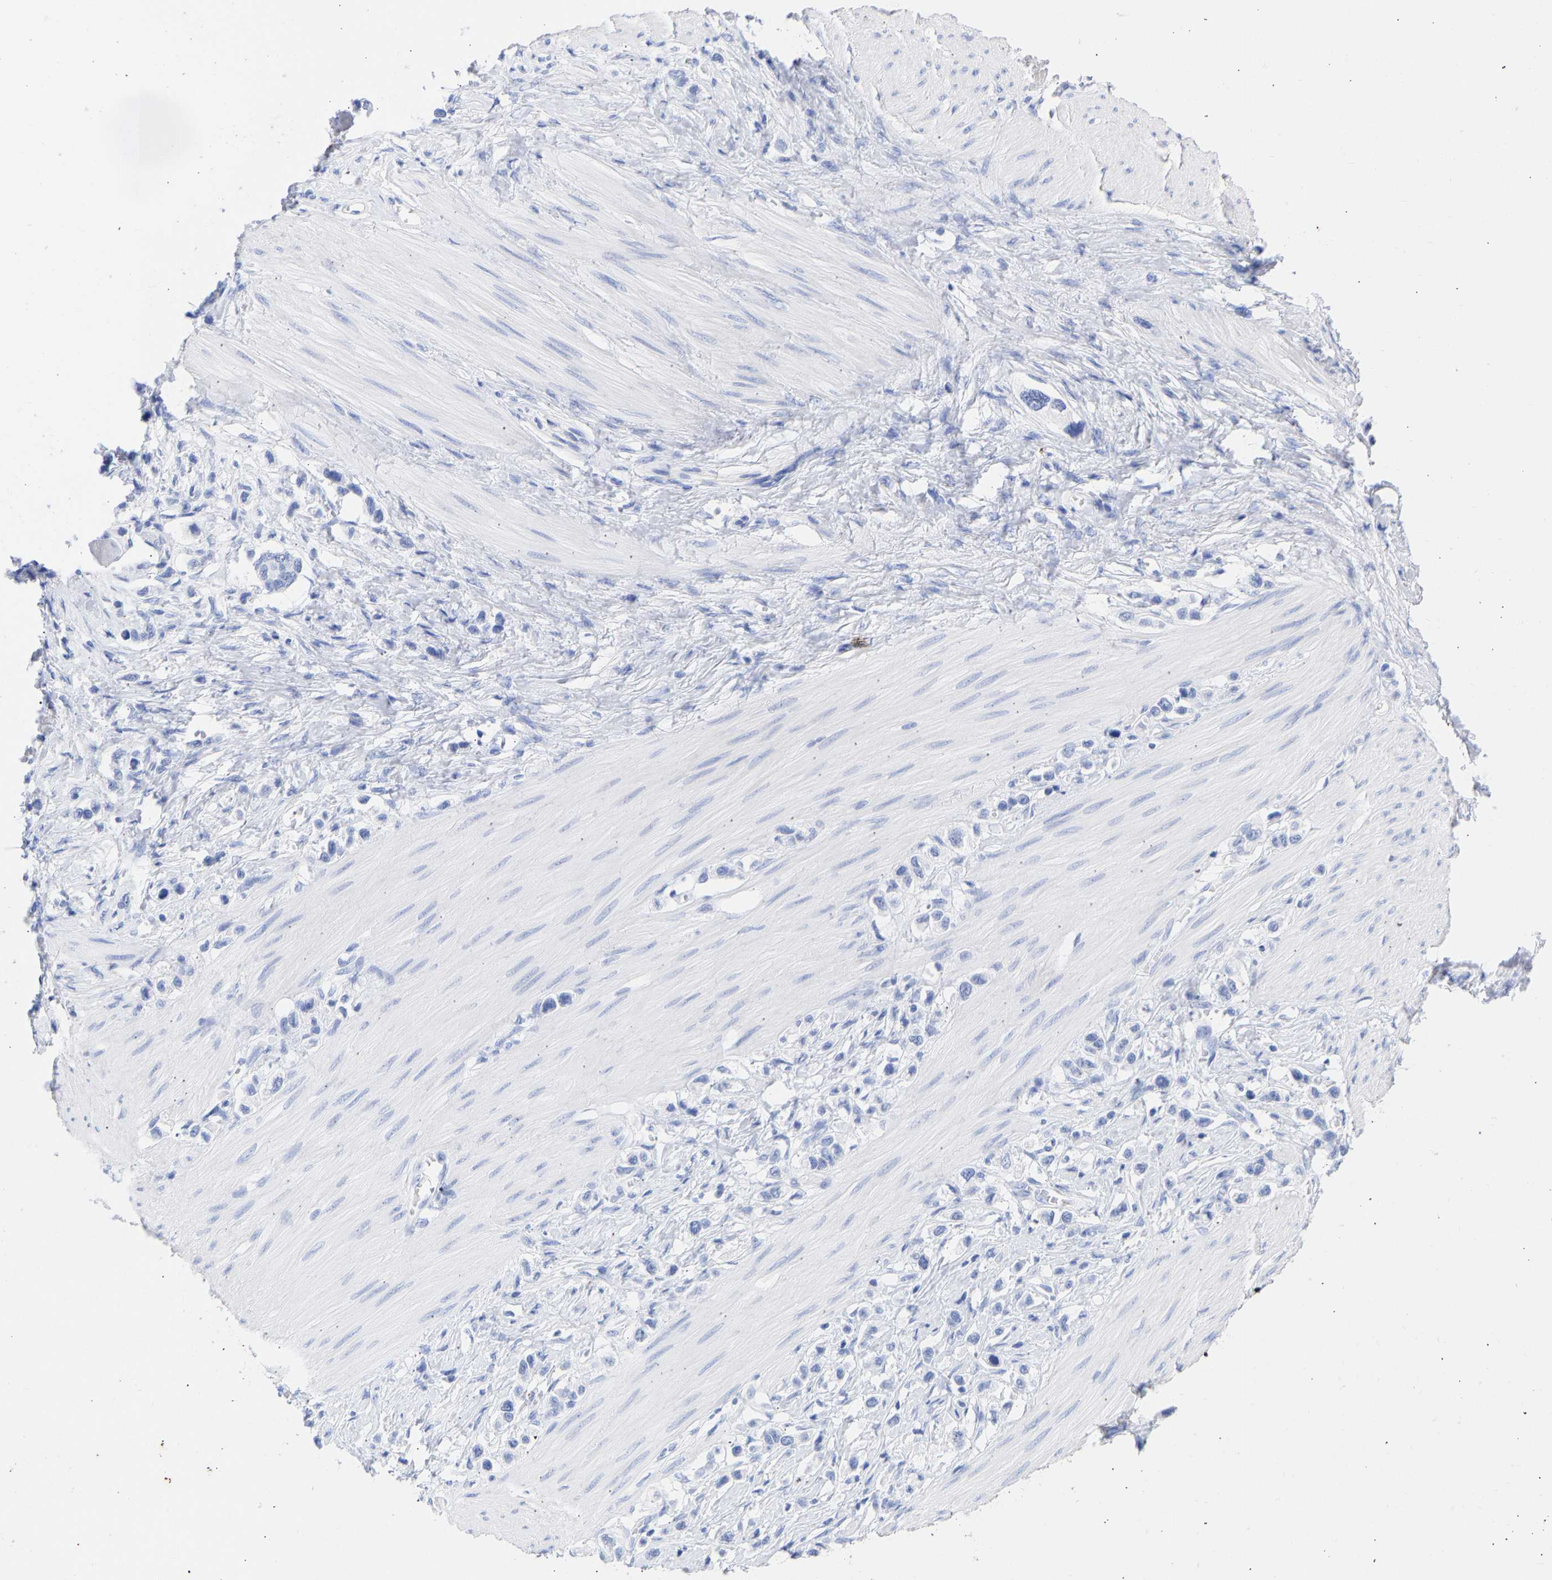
{"staining": {"intensity": "negative", "quantity": "none", "location": "none"}, "tissue": "stomach cancer", "cell_type": "Tumor cells", "image_type": "cancer", "snomed": [{"axis": "morphology", "description": "Adenocarcinoma, NOS"}, {"axis": "topography", "description": "Stomach"}], "caption": "An immunohistochemistry (IHC) image of stomach cancer is shown. There is no staining in tumor cells of stomach cancer.", "gene": "KRT1", "patient": {"sex": "female", "age": 65}}